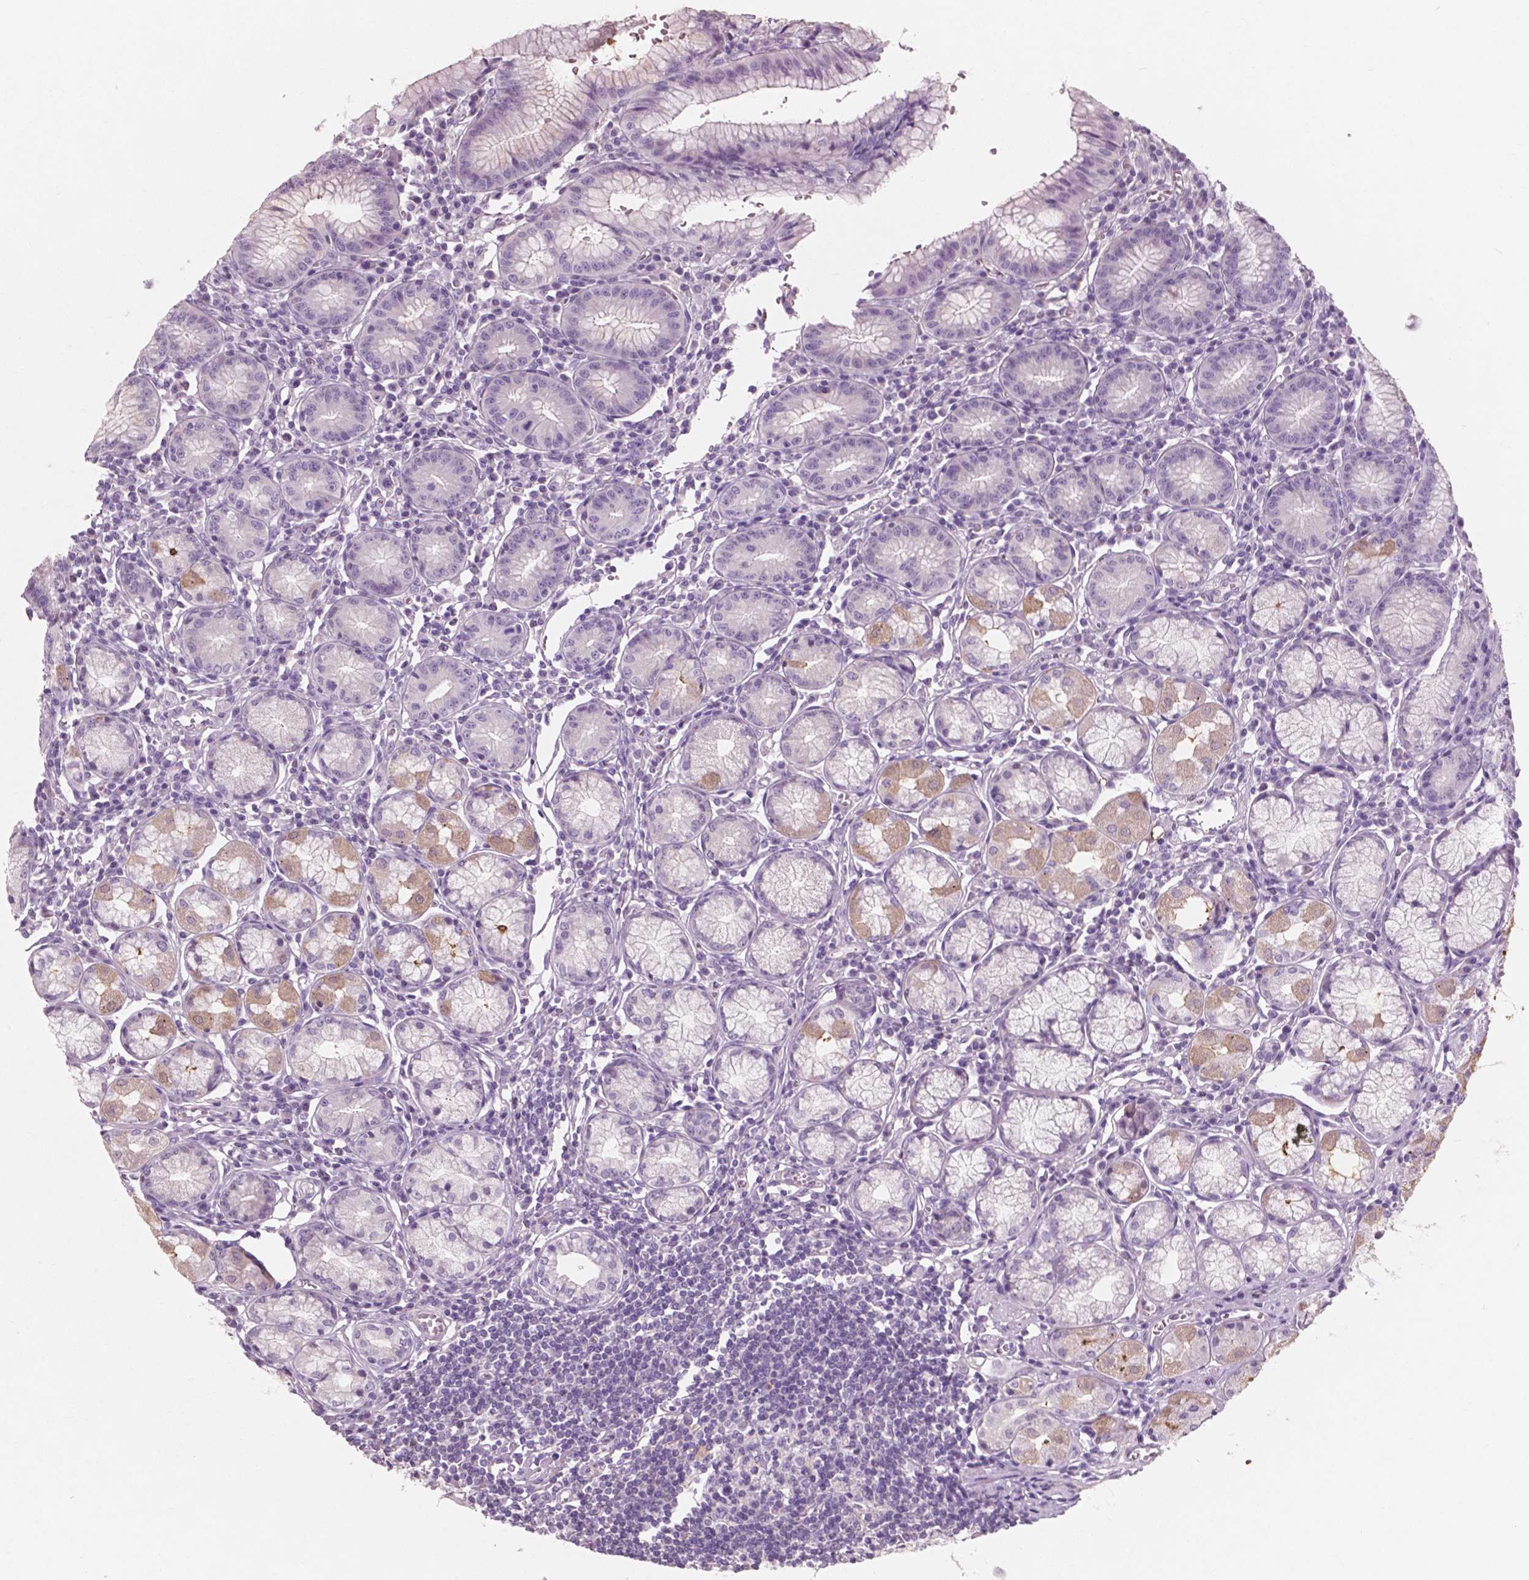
{"staining": {"intensity": "moderate", "quantity": "25%-75%", "location": "cytoplasmic/membranous"}, "tissue": "stomach", "cell_type": "Glandular cells", "image_type": "normal", "snomed": [{"axis": "morphology", "description": "Normal tissue, NOS"}, {"axis": "topography", "description": "Stomach"}], "caption": "IHC photomicrograph of unremarkable stomach stained for a protein (brown), which demonstrates medium levels of moderate cytoplasmic/membranous expression in approximately 25%-75% of glandular cells.", "gene": "AWAT1", "patient": {"sex": "male", "age": 55}}